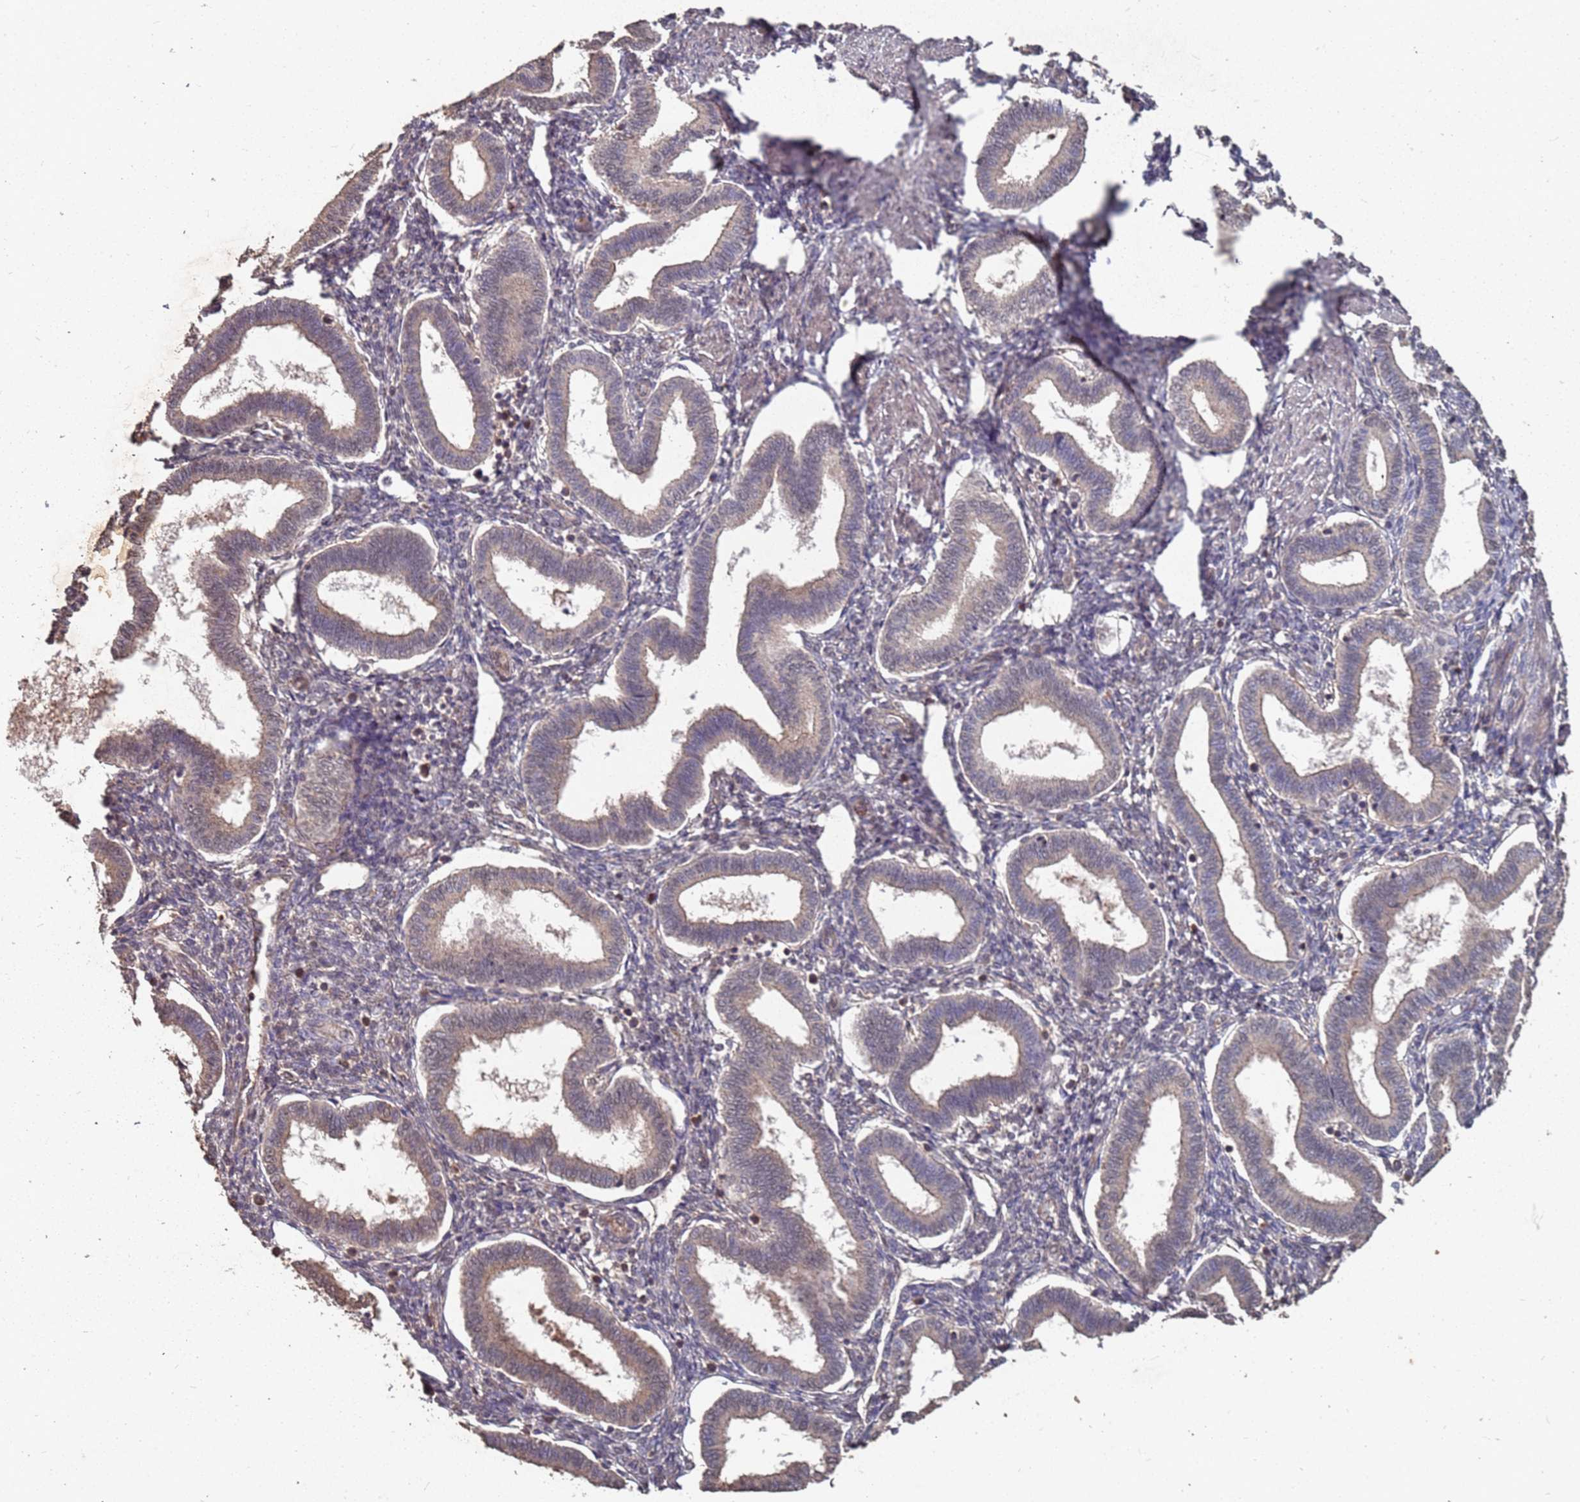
{"staining": {"intensity": "moderate", "quantity": "25%-75%", "location": "cytoplasmic/membranous"}, "tissue": "endometrium", "cell_type": "Cells in endometrial stroma", "image_type": "normal", "snomed": [{"axis": "morphology", "description": "Normal tissue, NOS"}, {"axis": "topography", "description": "Endometrium"}], "caption": "Human endometrium stained with a brown dye demonstrates moderate cytoplasmic/membranous positive expression in approximately 25%-75% of cells in endometrial stroma.", "gene": "PRORP", "patient": {"sex": "female", "age": 24}}